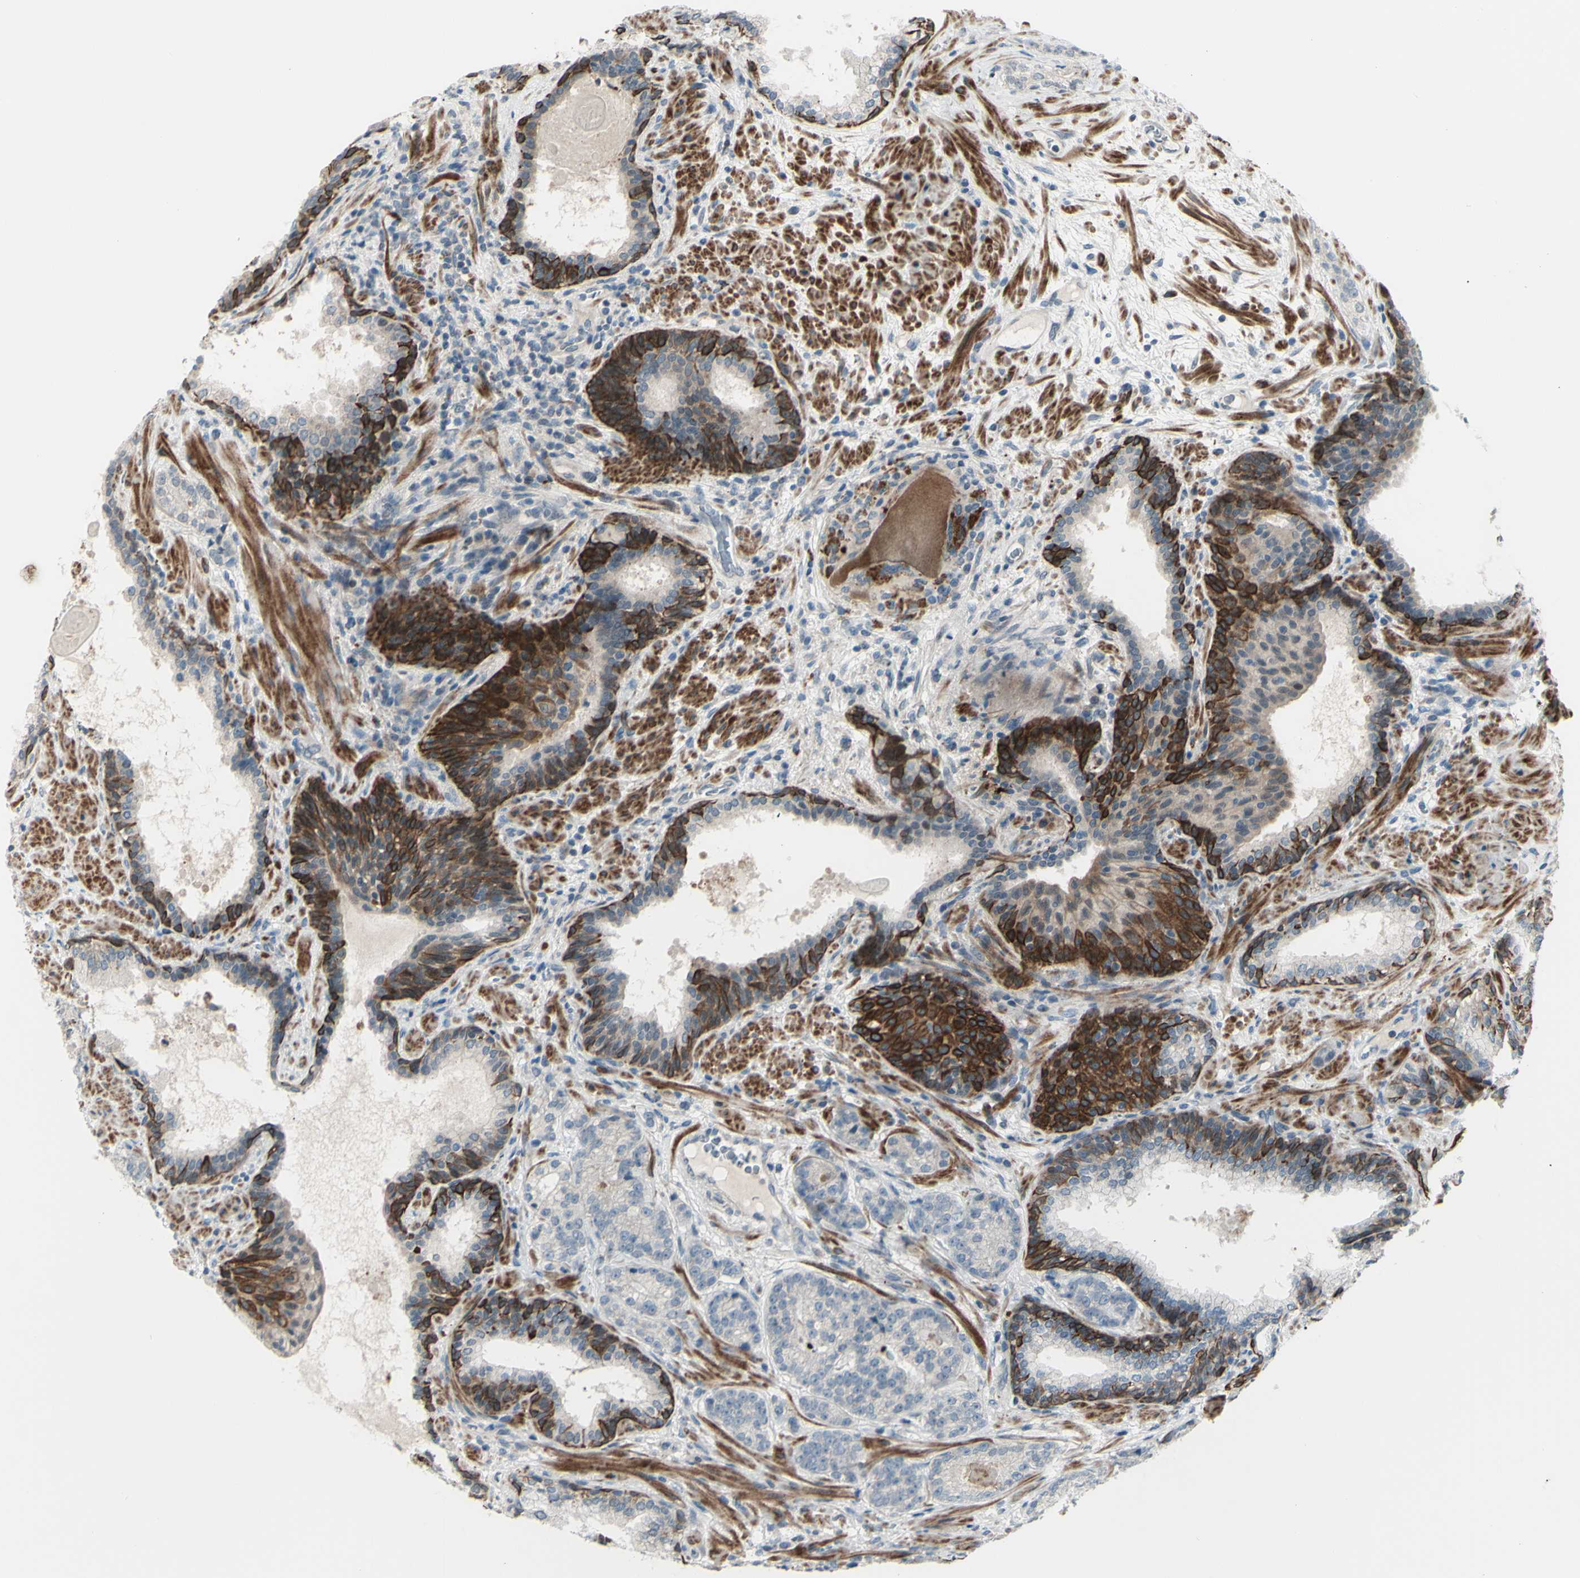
{"staining": {"intensity": "strong", "quantity": "<25%", "location": "cytoplasmic/membranous"}, "tissue": "prostate cancer", "cell_type": "Tumor cells", "image_type": "cancer", "snomed": [{"axis": "morphology", "description": "Adenocarcinoma, High grade"}, {"axis": "topography", "description": "Prostate"}], "caption": "A photomicrograph showing strong cytoplasmic/membranous positivity in about <25% of tumor cells in prostate cancer (high-grade adenocarcinoma), as visualized by brown immunohistochemical staining.", "gene": "FGFR2", "patient": {"sex": "male", "age": 61}}